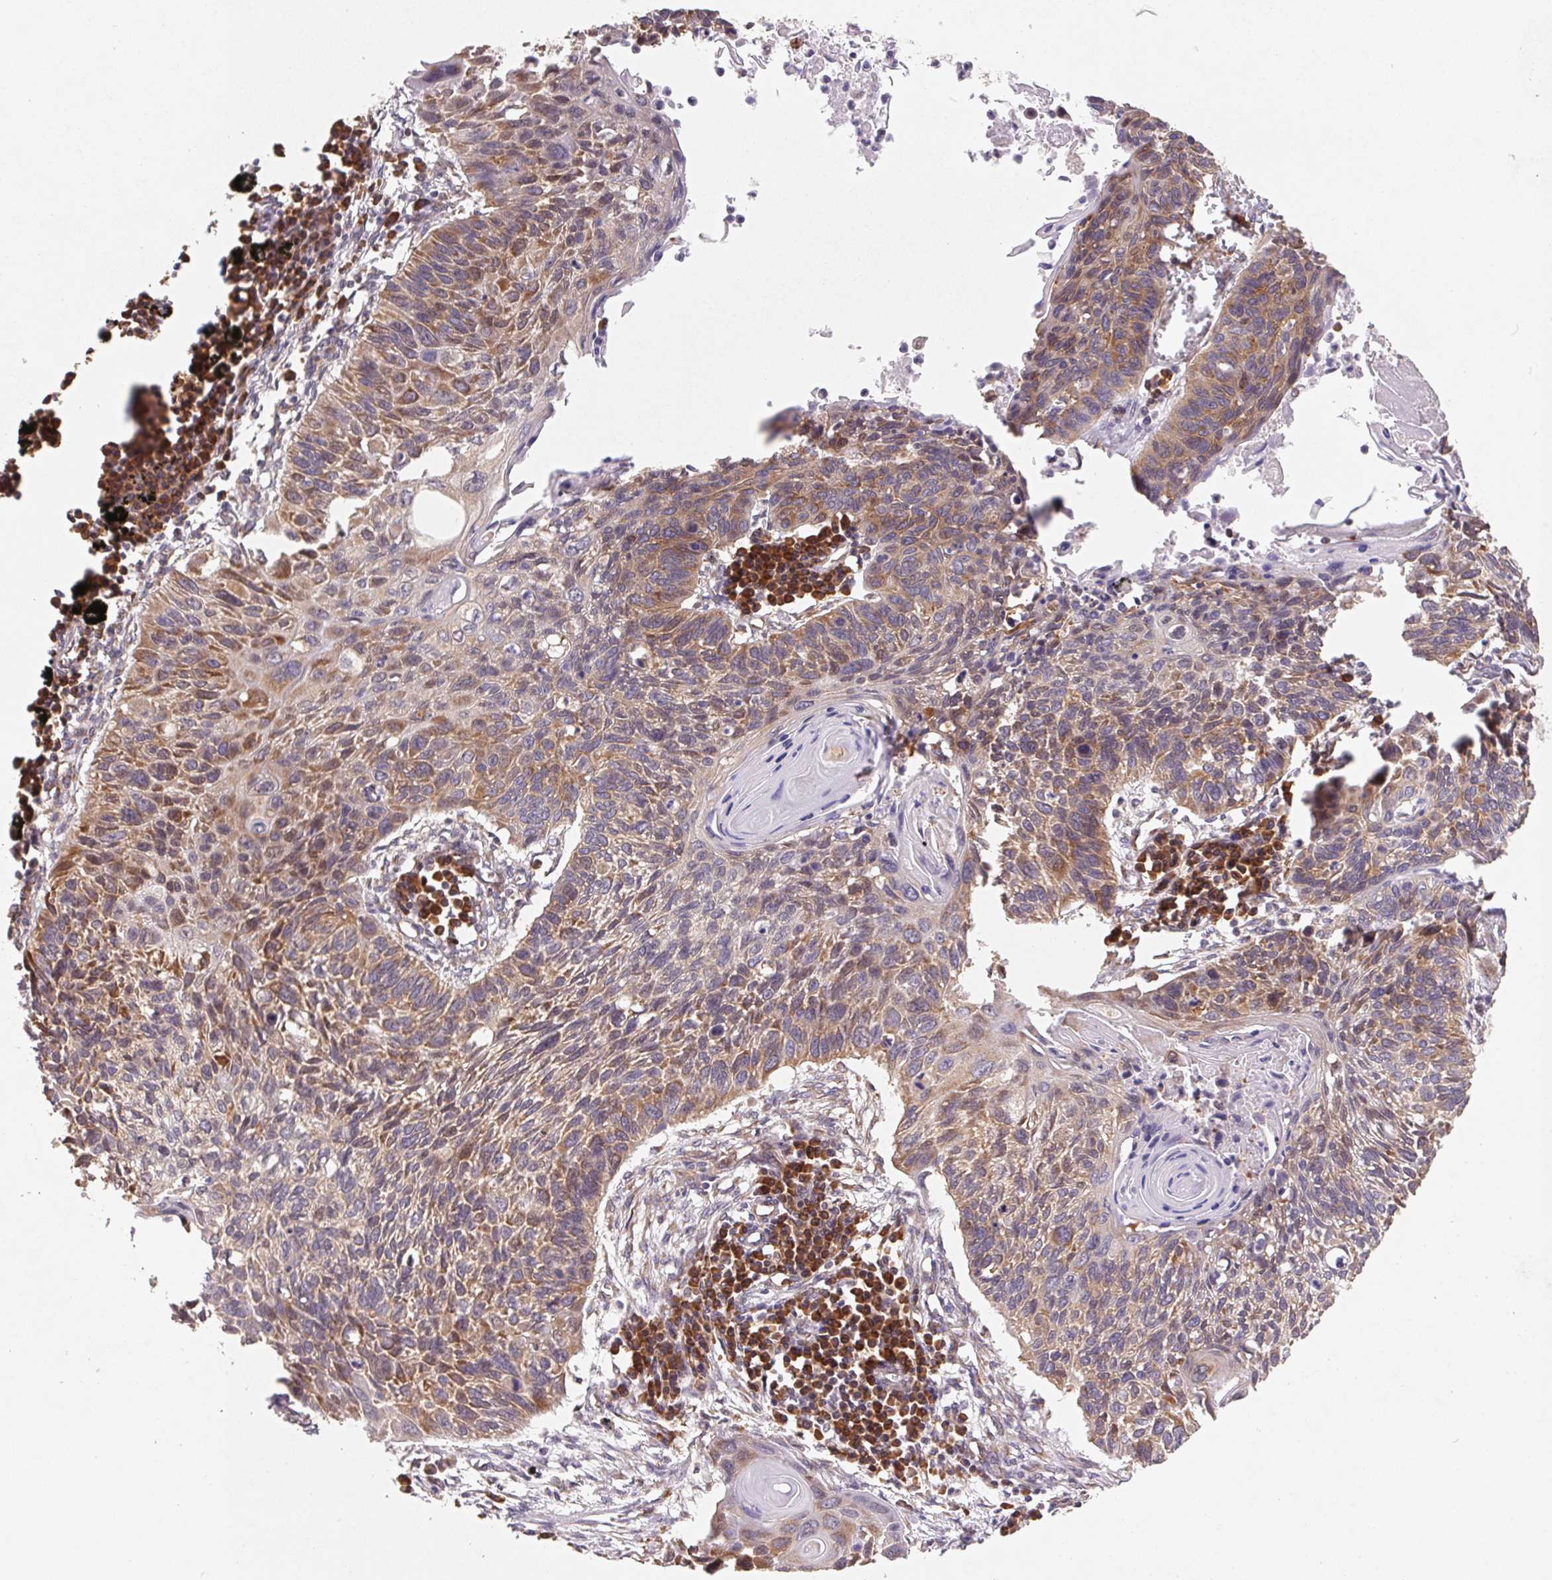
{"staining": {"intensity": "moderate", "quantity": "25%-75%", "location": "cytoplasmic/membranous"}, "tissue": "lung cancer", "cell_type": "Tumor cells", "image_type": "cancer", "snomed": [{"axis": "morphology", "description": "Squamous cell carcinoma, NOS"}, {"axis": "topography", "description": "Lung"}], "caption": "Moderate cytoplasmic/membranous expression for a protein is seen in about 25%-75% of tumor cells of lung squamous cell carcinoma using immunohistochemistry (IHC).", "gene": "RPL27A", "patient": {"sex": "male", "age": 78}}